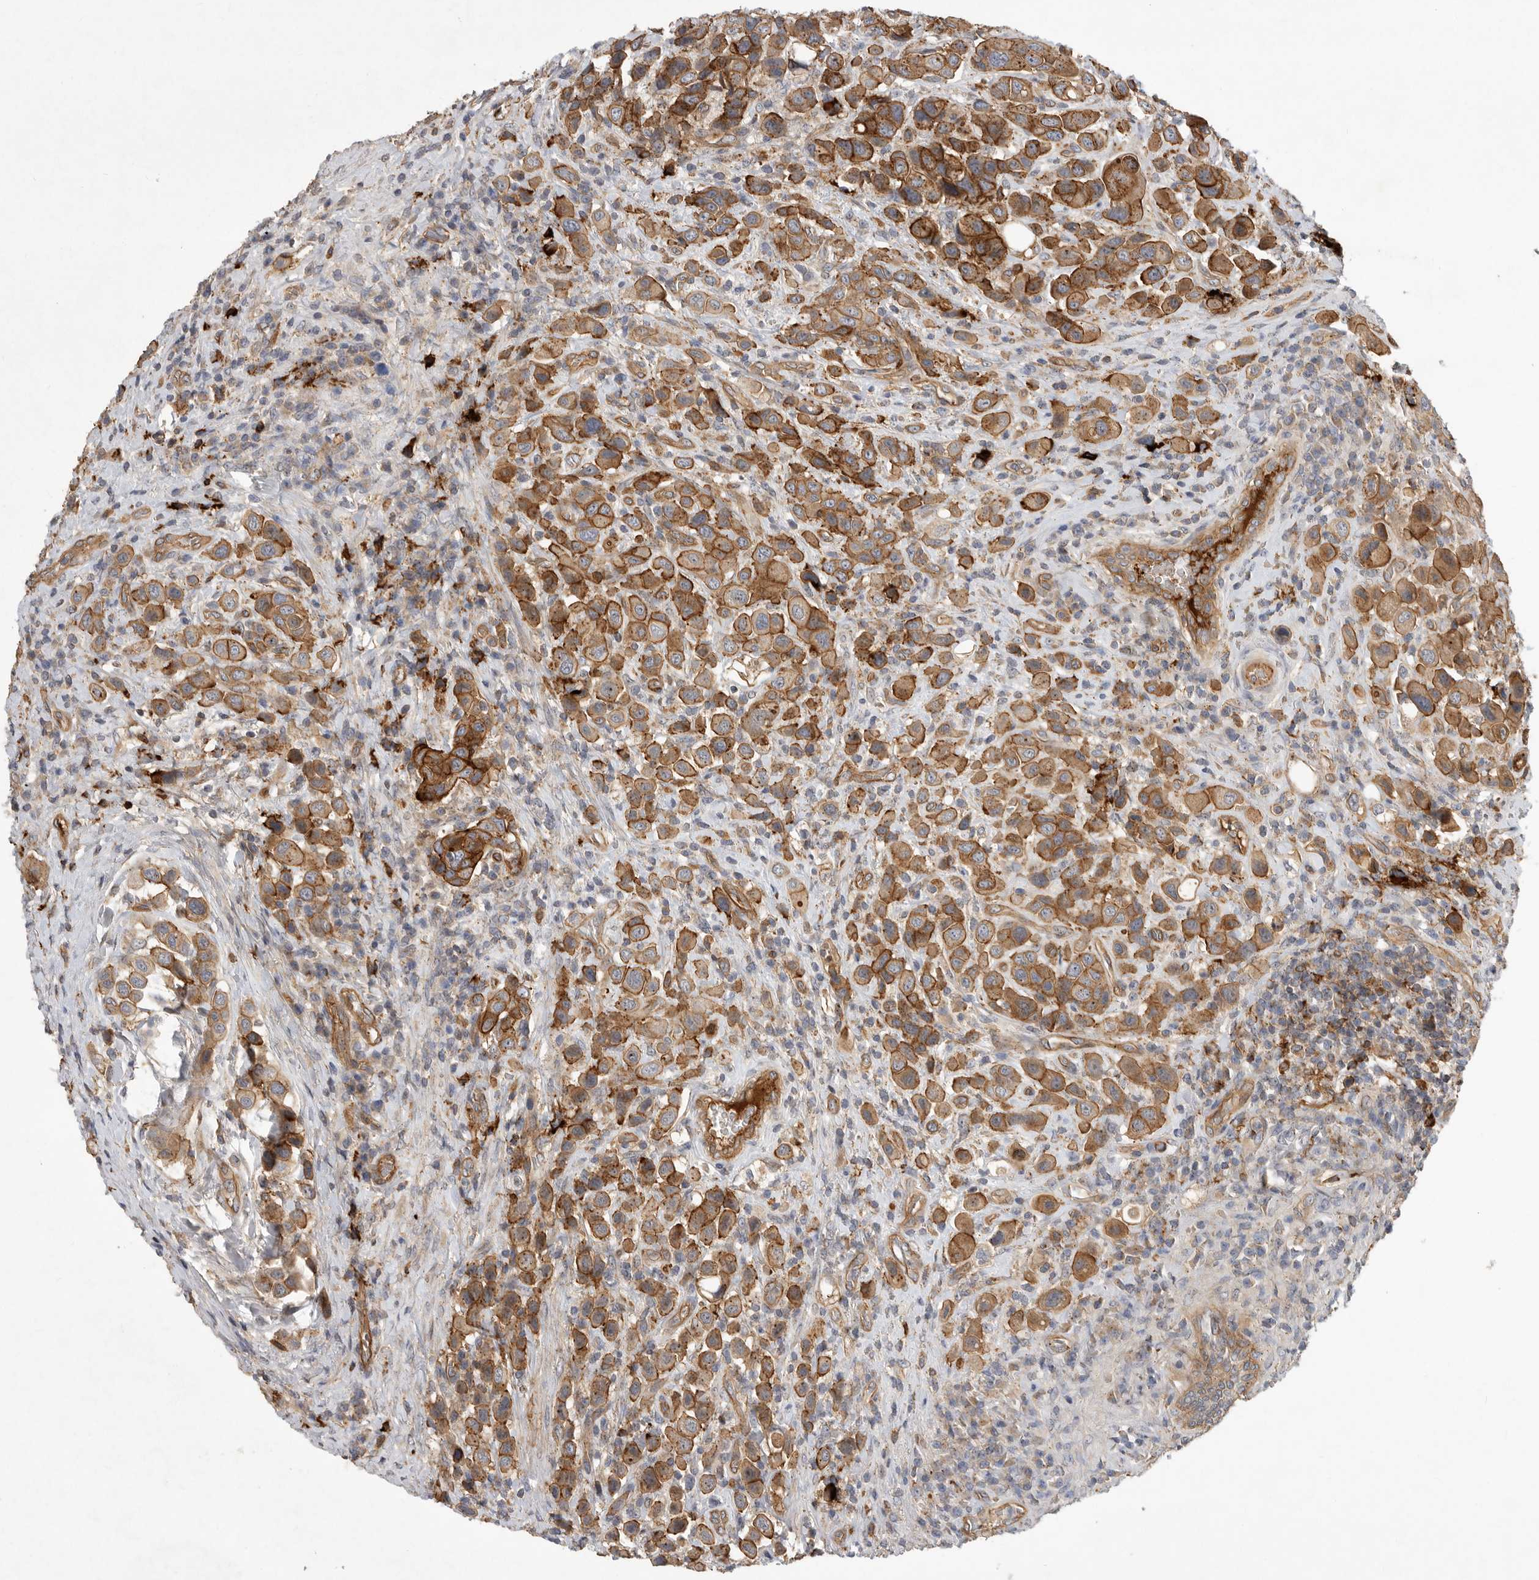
{"staining": {"intensity": "moderate", "quantity": ">75%", "location": "cytoplasmic/membranous"}, "tissue": "urothelial cancer", "cell_type": "Tumor cells", "image_type": "cancer", "snomed": [{"axis": "morphology", "description": "Urothelial carcinoma, High grade"}, {"axis": "topography", "description": "Urinary bladder"}], "caption": "Urothelial cancer stained for a protein reveals moderate cytoplasmic/membranous positivity in tumor cells.", "gene": "MLPH", "patient": {"sex": "male", "age": 50}}